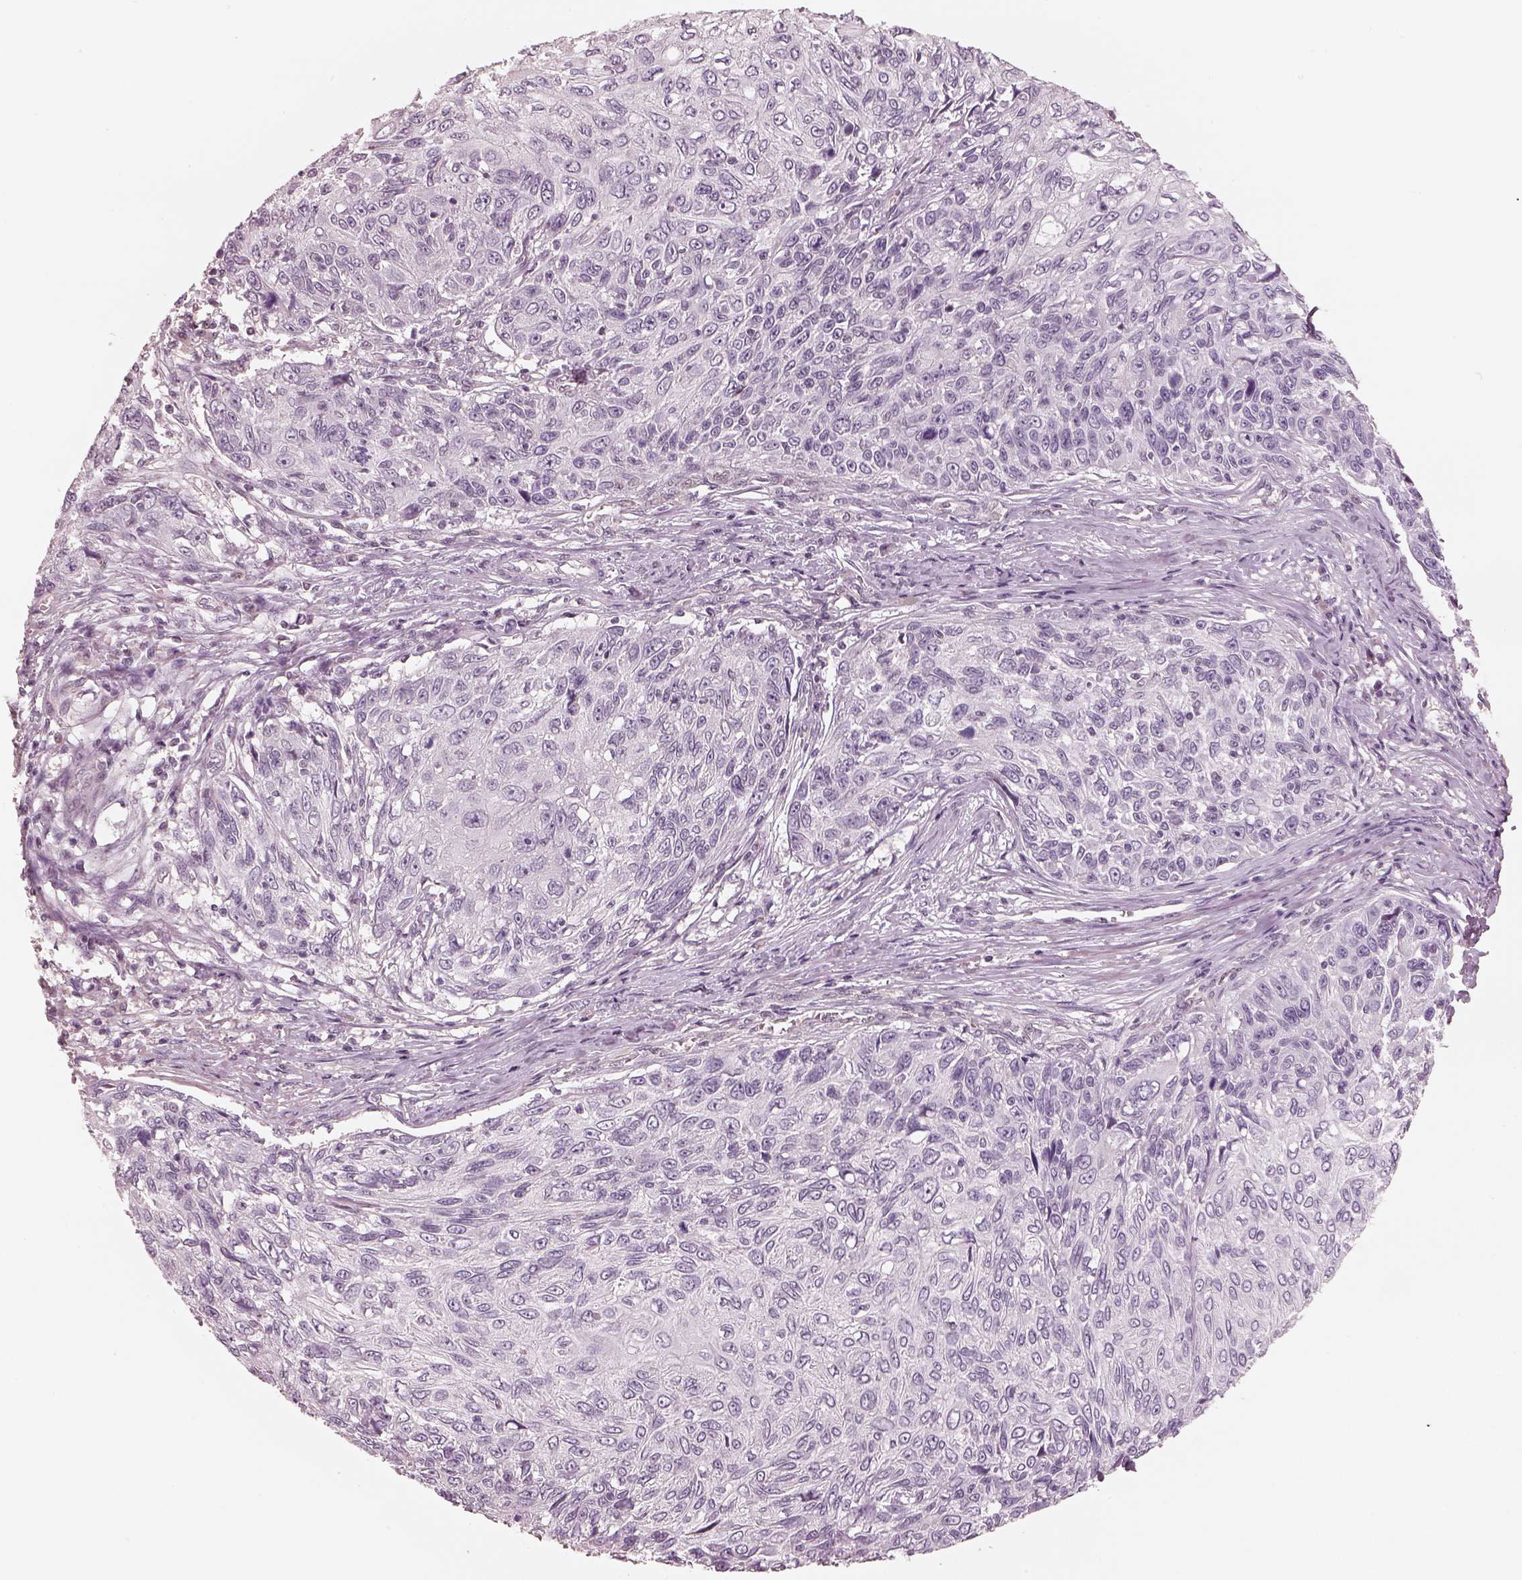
{"staining": {"intensity": "negative", "quantity": "none", "location": "none"}, "tissue": "skin cancer", "cell_type": "Tumor cells", "image_type": "cancer", "snomed": [{"axis": "morphology", "description": "Squamous cell carcinoma, NOS"}, {"axis": "topography", "description": "Skin"}], "caption": "Immunohistochemistry micrograph of human skin squamous cell carcinoma stained for a protein (brown), which demonstrates no positivity in tumor cells.", "gene": "EGR4", "patient": {"sex": "male", "age": 92}}